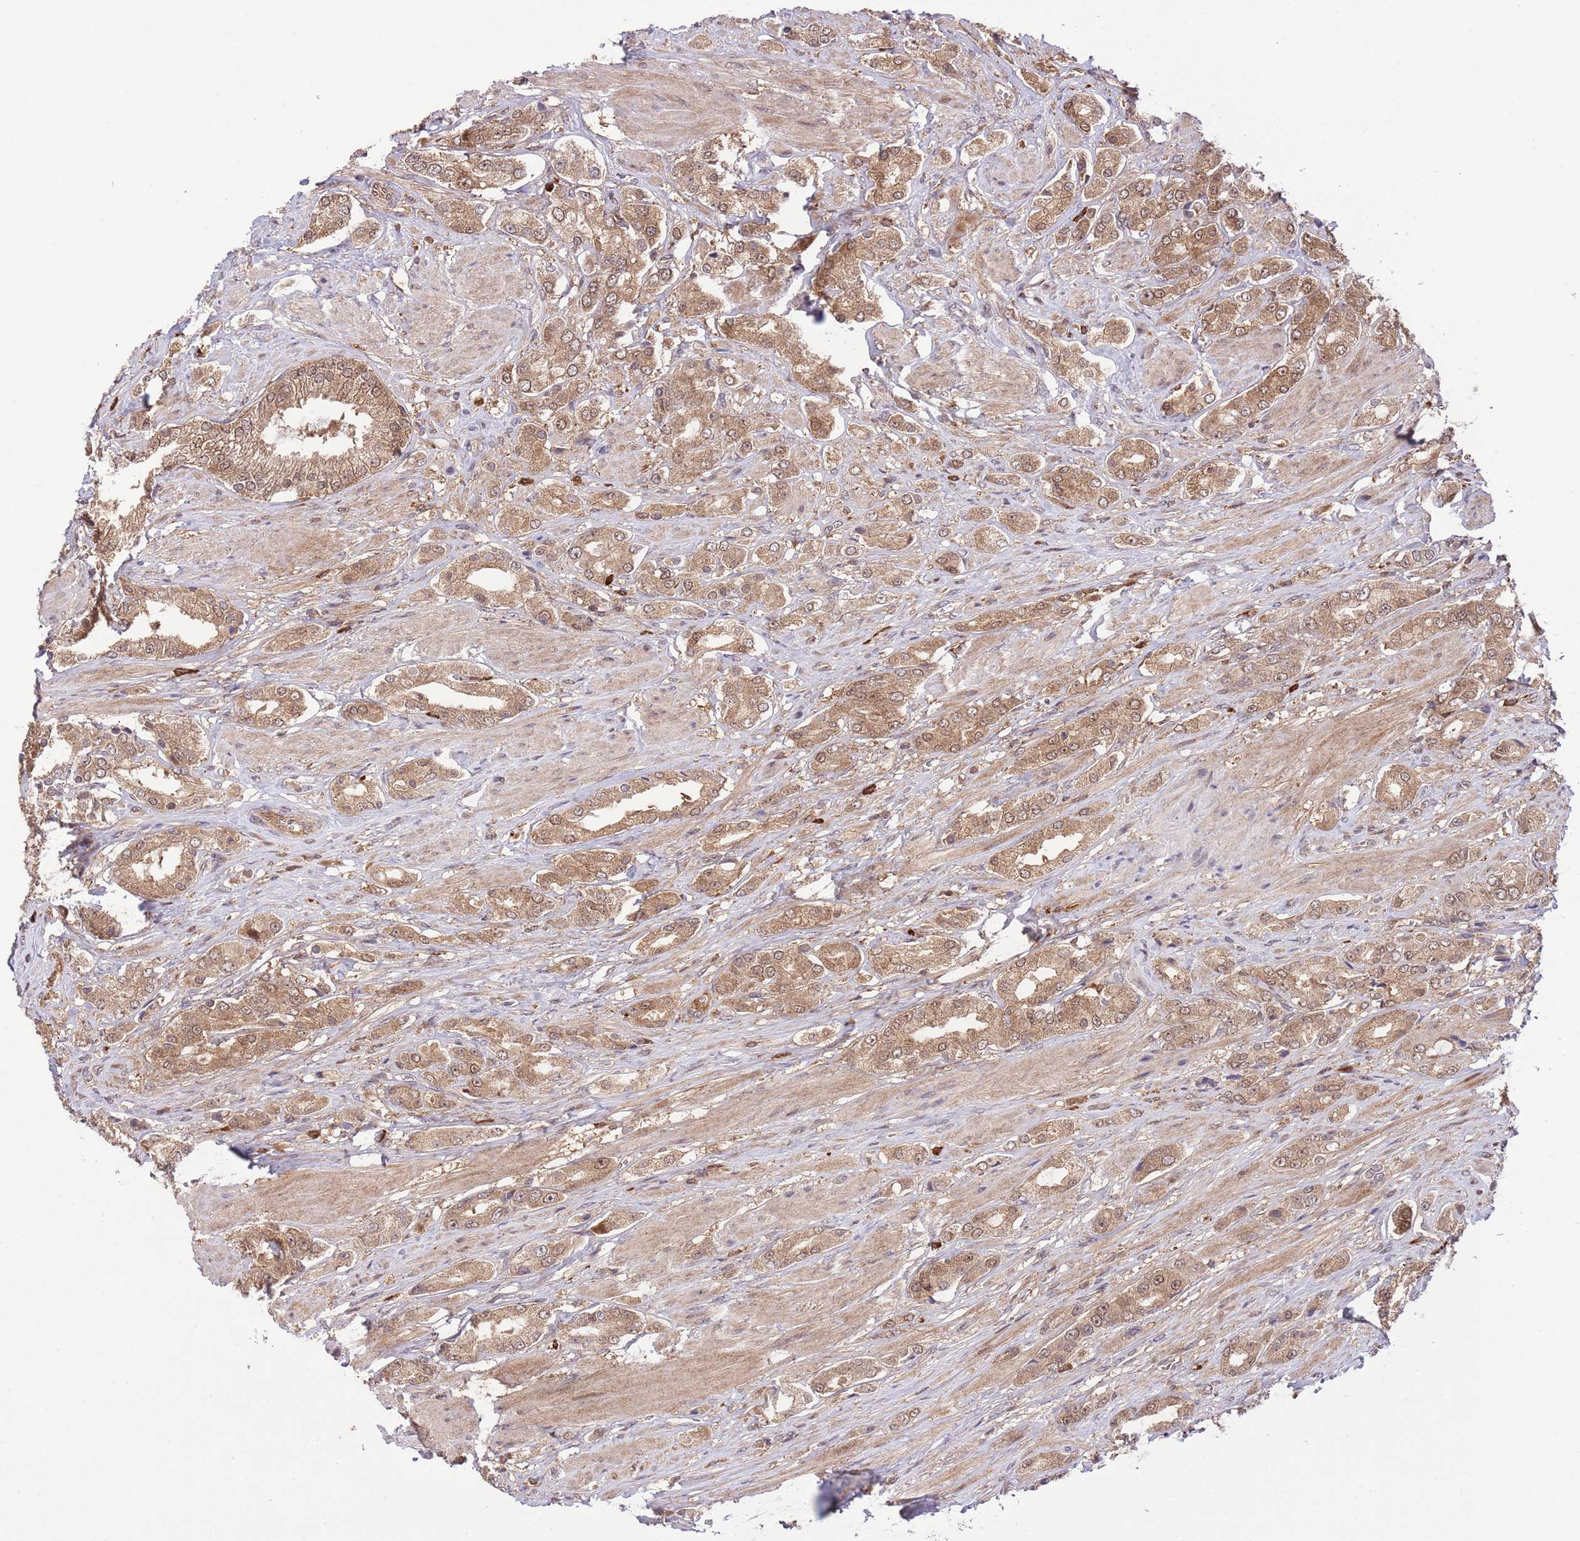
{"staining": {"intensity": "moderate", "quantity": ">75%", "location": "cytoplasmic/membranous,nuclear"}, "tissue": "prostate cancer", "cell_type": "Tumor cells", "image_type": "cancer", "snomed": [{"axis": "morphology", "description": "Adenocarcinoma, High grade"}, {"axis": "topography", "description": "Prostate and seminal vesicle, NOS"}], "caption": "High-power microscopy captured an immunohistochemistry histopathology image of prostate high-grade adenocarcinoma, revealing moderate cytoplasmic/membranous and nuclear positivity in about >75% of tumor cells. (brown staining indicates protein expression, while blue staining denotes nuclei).", "gene": "HDHD2", "patient": {"sex": "male", "age": 64}}